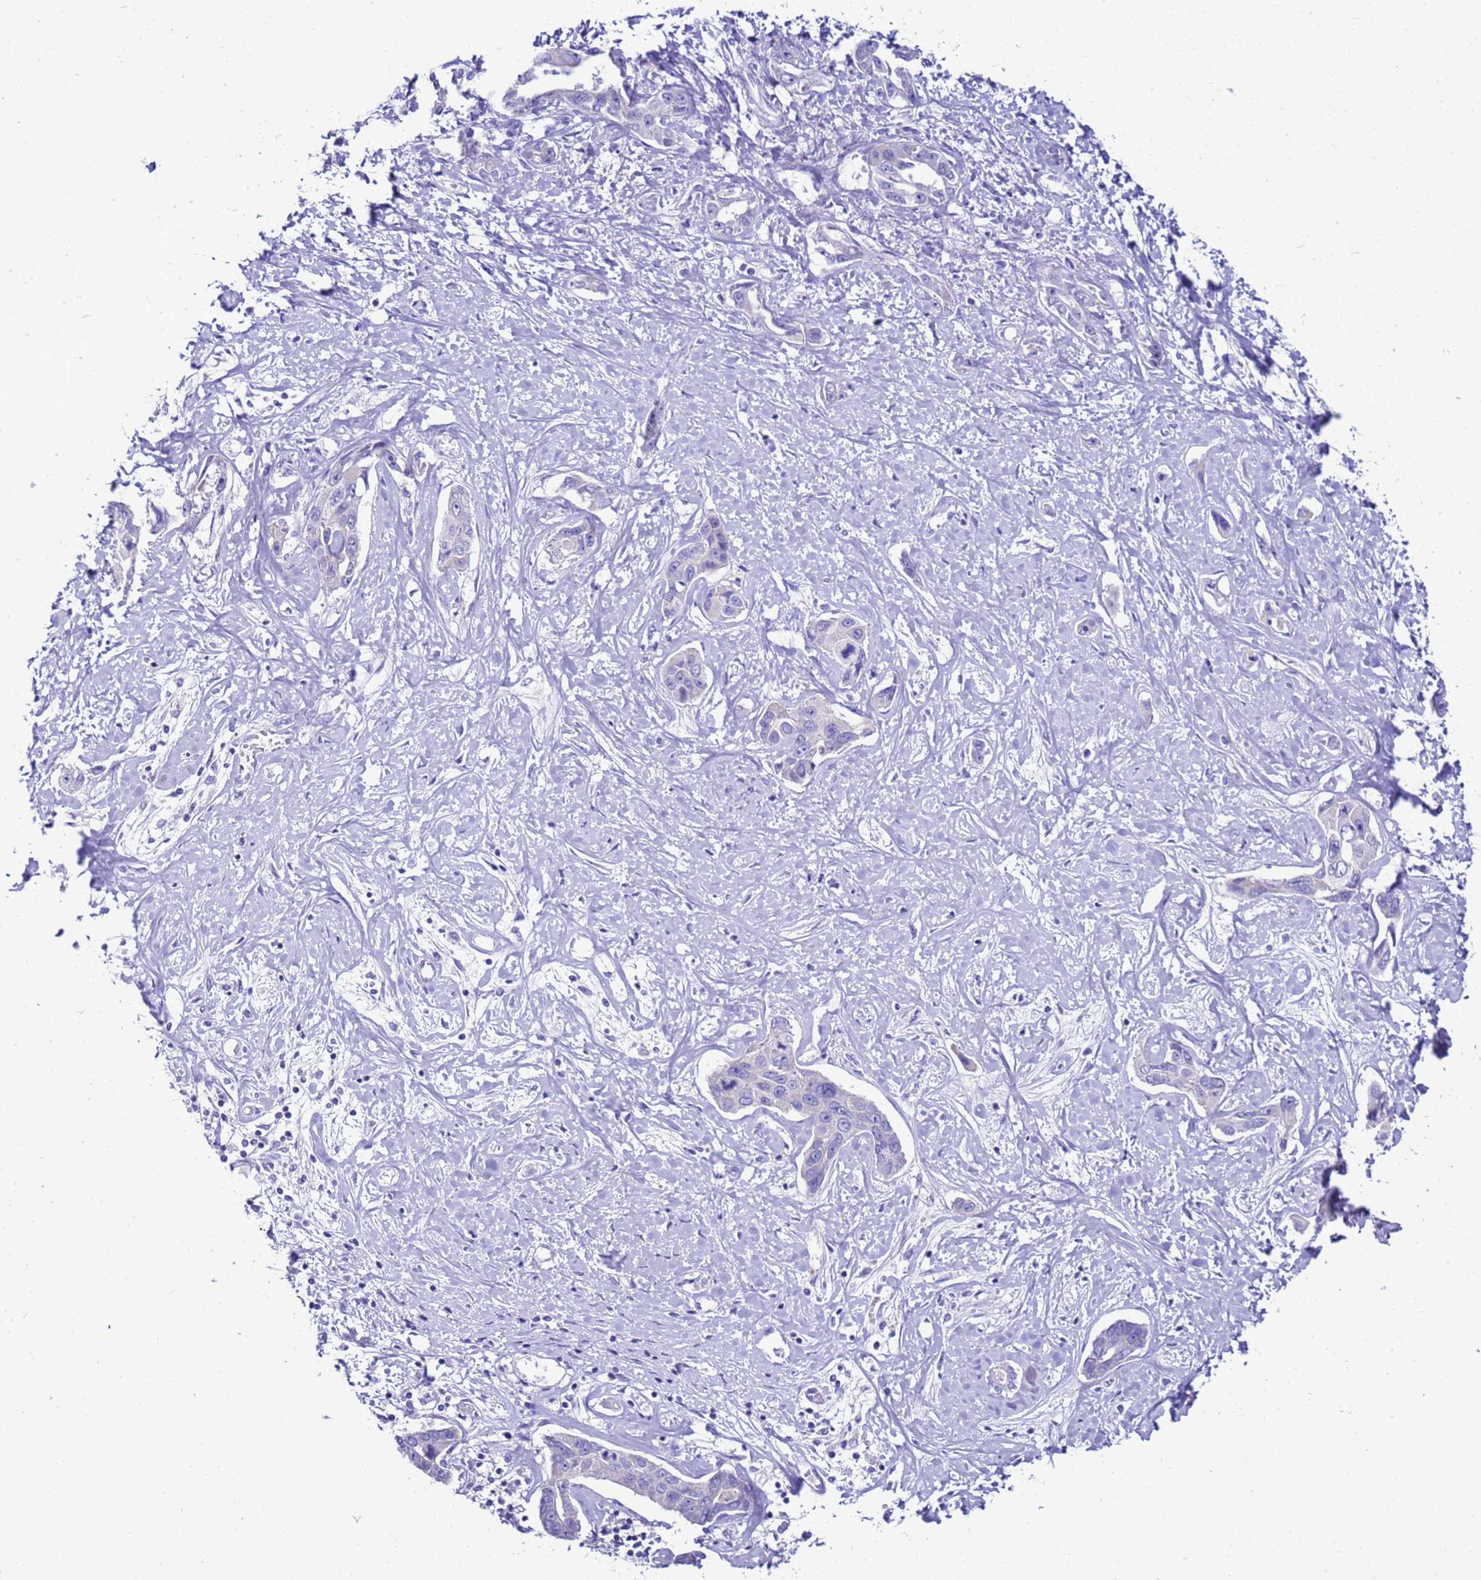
{"staining": {"intensity": "negative", "quantity": "none", "location": "none"}, "tissue": "liver cancer", "cell_type": "Tumor cells", "image_type": "cancer", "snomed": [{"axis": "morphology", "description": "Cholangiocarcinoma"}, {"axis": "topography", "description": "Liver"}], "caption": "IHC of liver cholangiocarcinoma reveals no expression in tumor cells. Brightfield microscopy of immunohistochemistry stained with DAB (brown) and hematoxylin (blue), captured at high magnification.", "gene": "BEST2", "patient": {"sex": "male", "age": 59}}